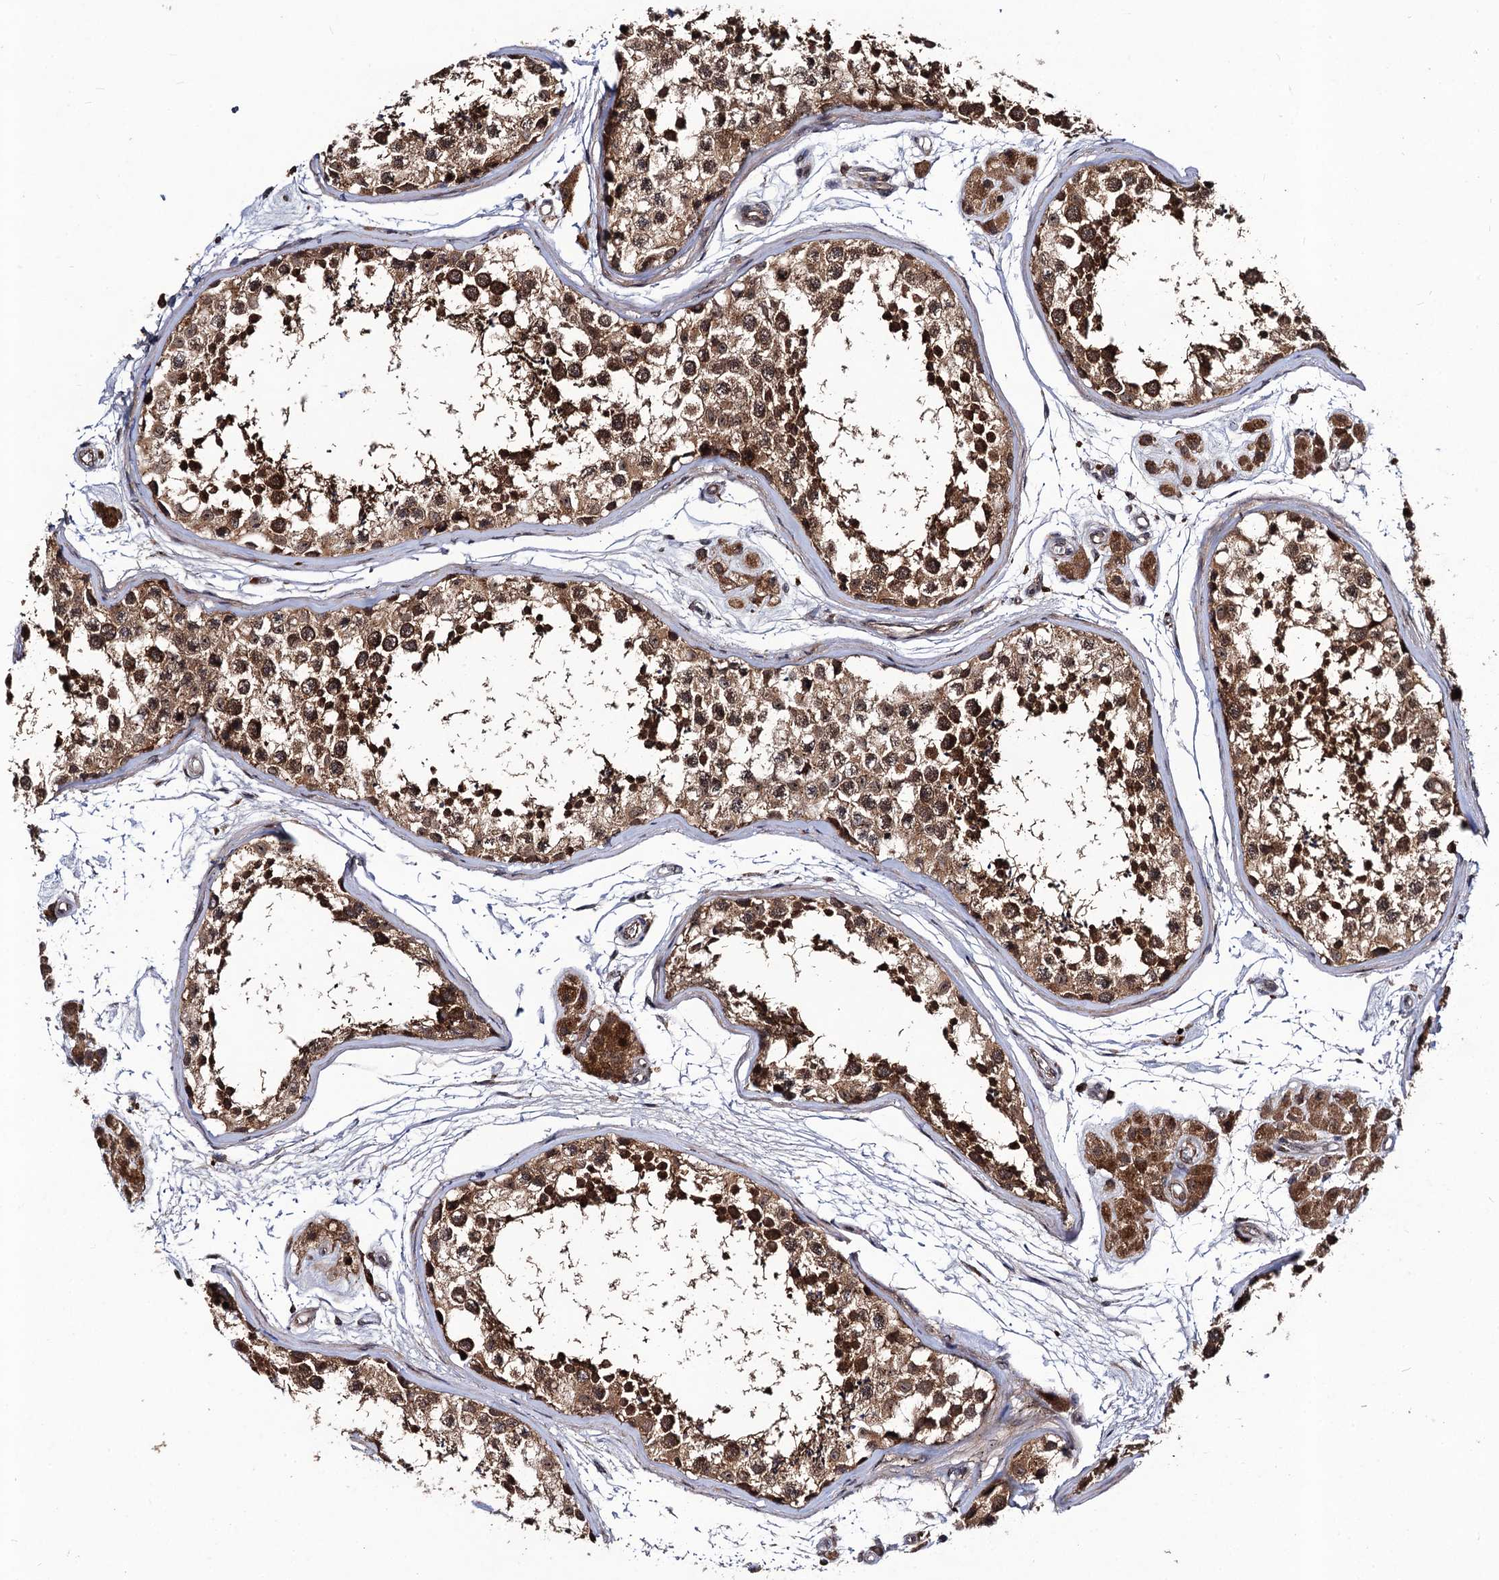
{"staining": {"intensity": "strong", "quantity": ">75%", "location": "cytoplasmic/membranous"}, "tissue": "testis", "cell_type": "Cells in seminiferous ducts", "image_type": "normal", "snomed": [{"axis": "morphology", "description": "Normal tissue, NOS"}, {"axis": "topography", "description": "Testis"}], "caption": "Benign testis exhibits strong cytoplasmic/membranous positivity in approximately >75% of cells in seminiferous ducts The staining was performed using DAB, with brown indicating positive protein expression. Nuclei are stained blue with hematoxylin..", "gene": "KXD1", "patient": {"sex": "male", "age": 56}}